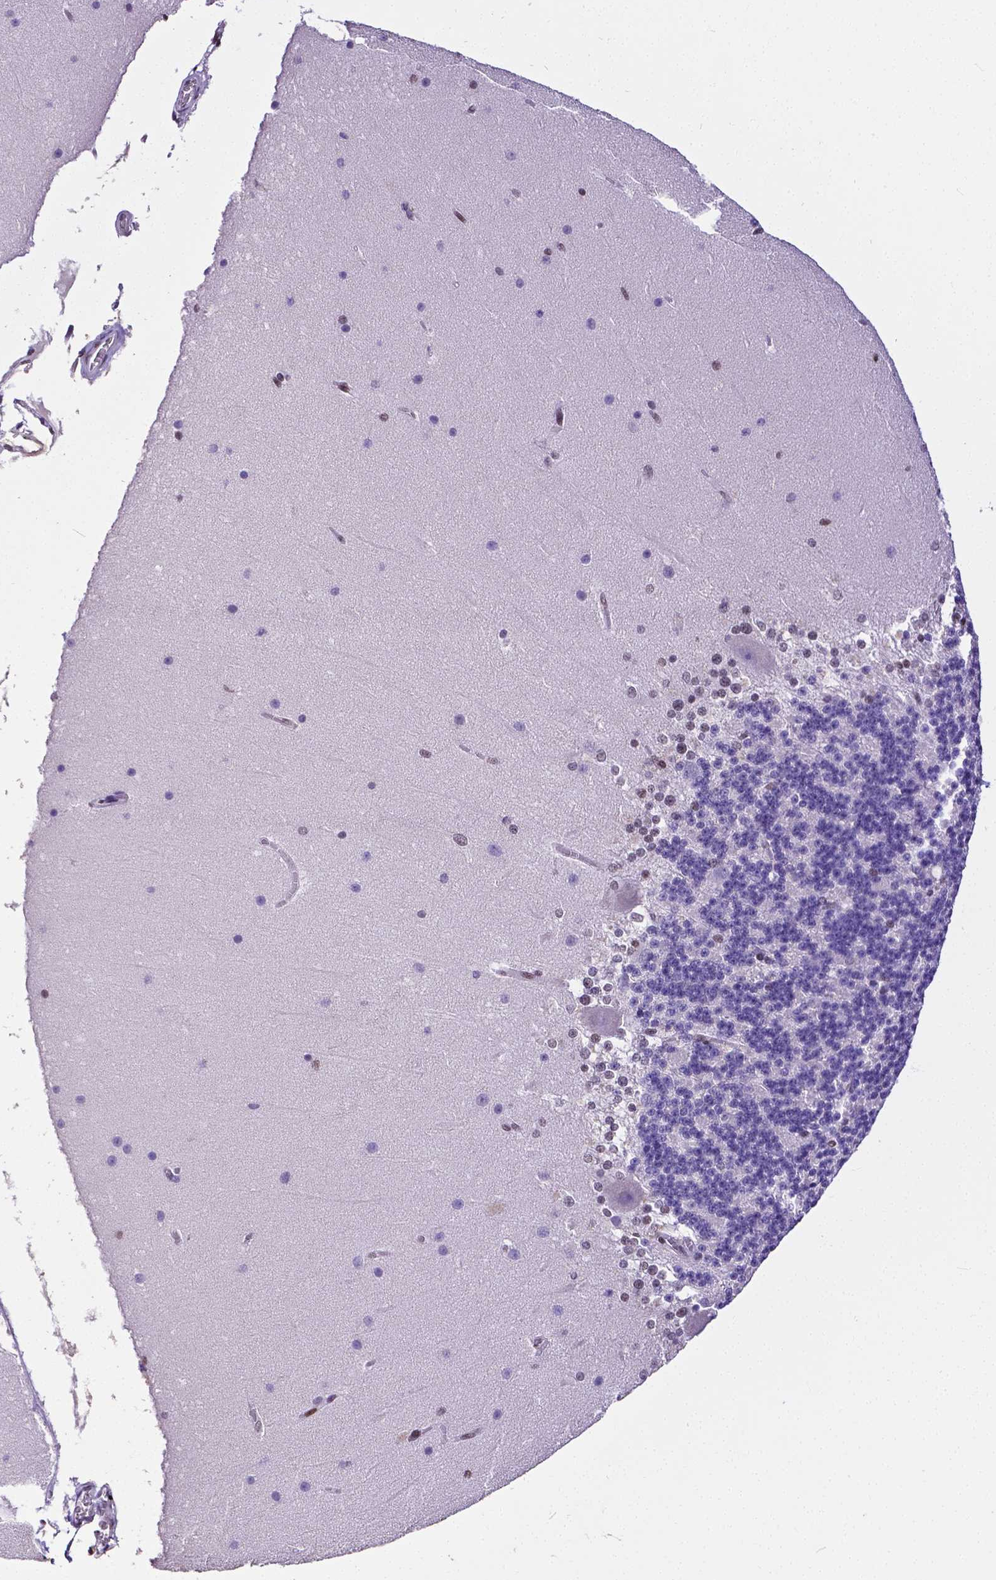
{"staining": {"intensity": "negative", "quantity": "none", "location": "none"}, "tissue": "cerebellum", "cell_type": "Cells in granular layer", "image_type": "normal", "snomed": [{"axis": "morphology", "description": "Normal tissue, NOS"}, {"axis": "topography", "description": "Cerebellum"}], "caption": "High magnification brightfield microscopy of normal cerebellum stained with DAB (3,3'-diaminobenzidine) (brown) and counterstained with hematoxylin (blue): cells in granular layer show no significant expression.", "gene": "REST", "patient": {"sex": "female", "age": 19}}